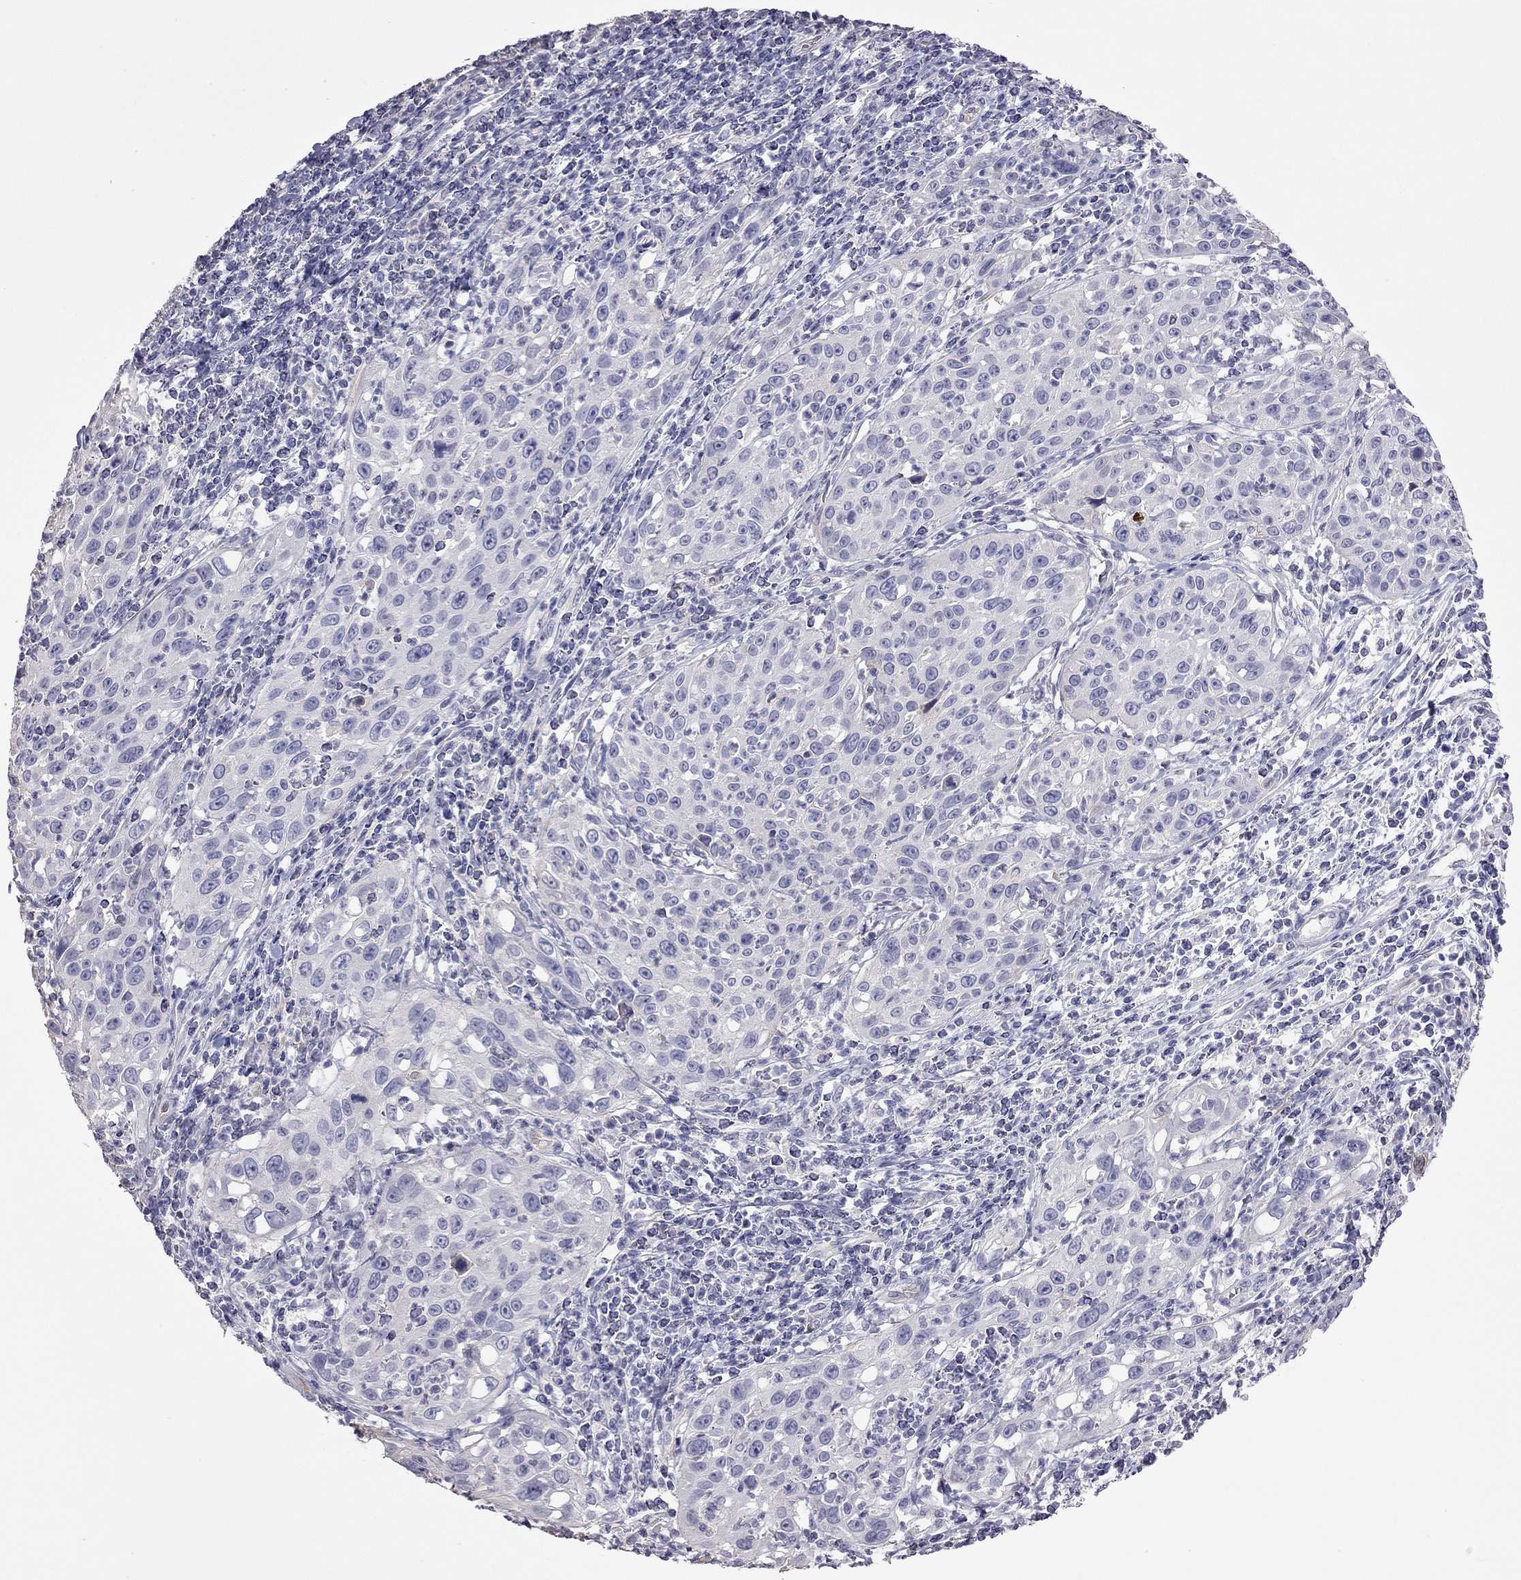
{"staining": {"intensity": "negative", "quantity": "none", "location": "none"}, "tissue": "cervical cancer", "cell_type": "Tumor cells", "image_type": "cancer", "snomed": [{"axis": "morphology", "description": "Squamous cell carcinoma, NOS"}, {"axis": "topography", "description": "Cervix"}], "caption": "IHC of cervical squamous cell carcinoma displays no staining in tumor cells. (Immunohistochemistry, brightfield microscopy, high magnification).", "gene": "FEZ1", "patient": {"sex": "female", "age": 26}}